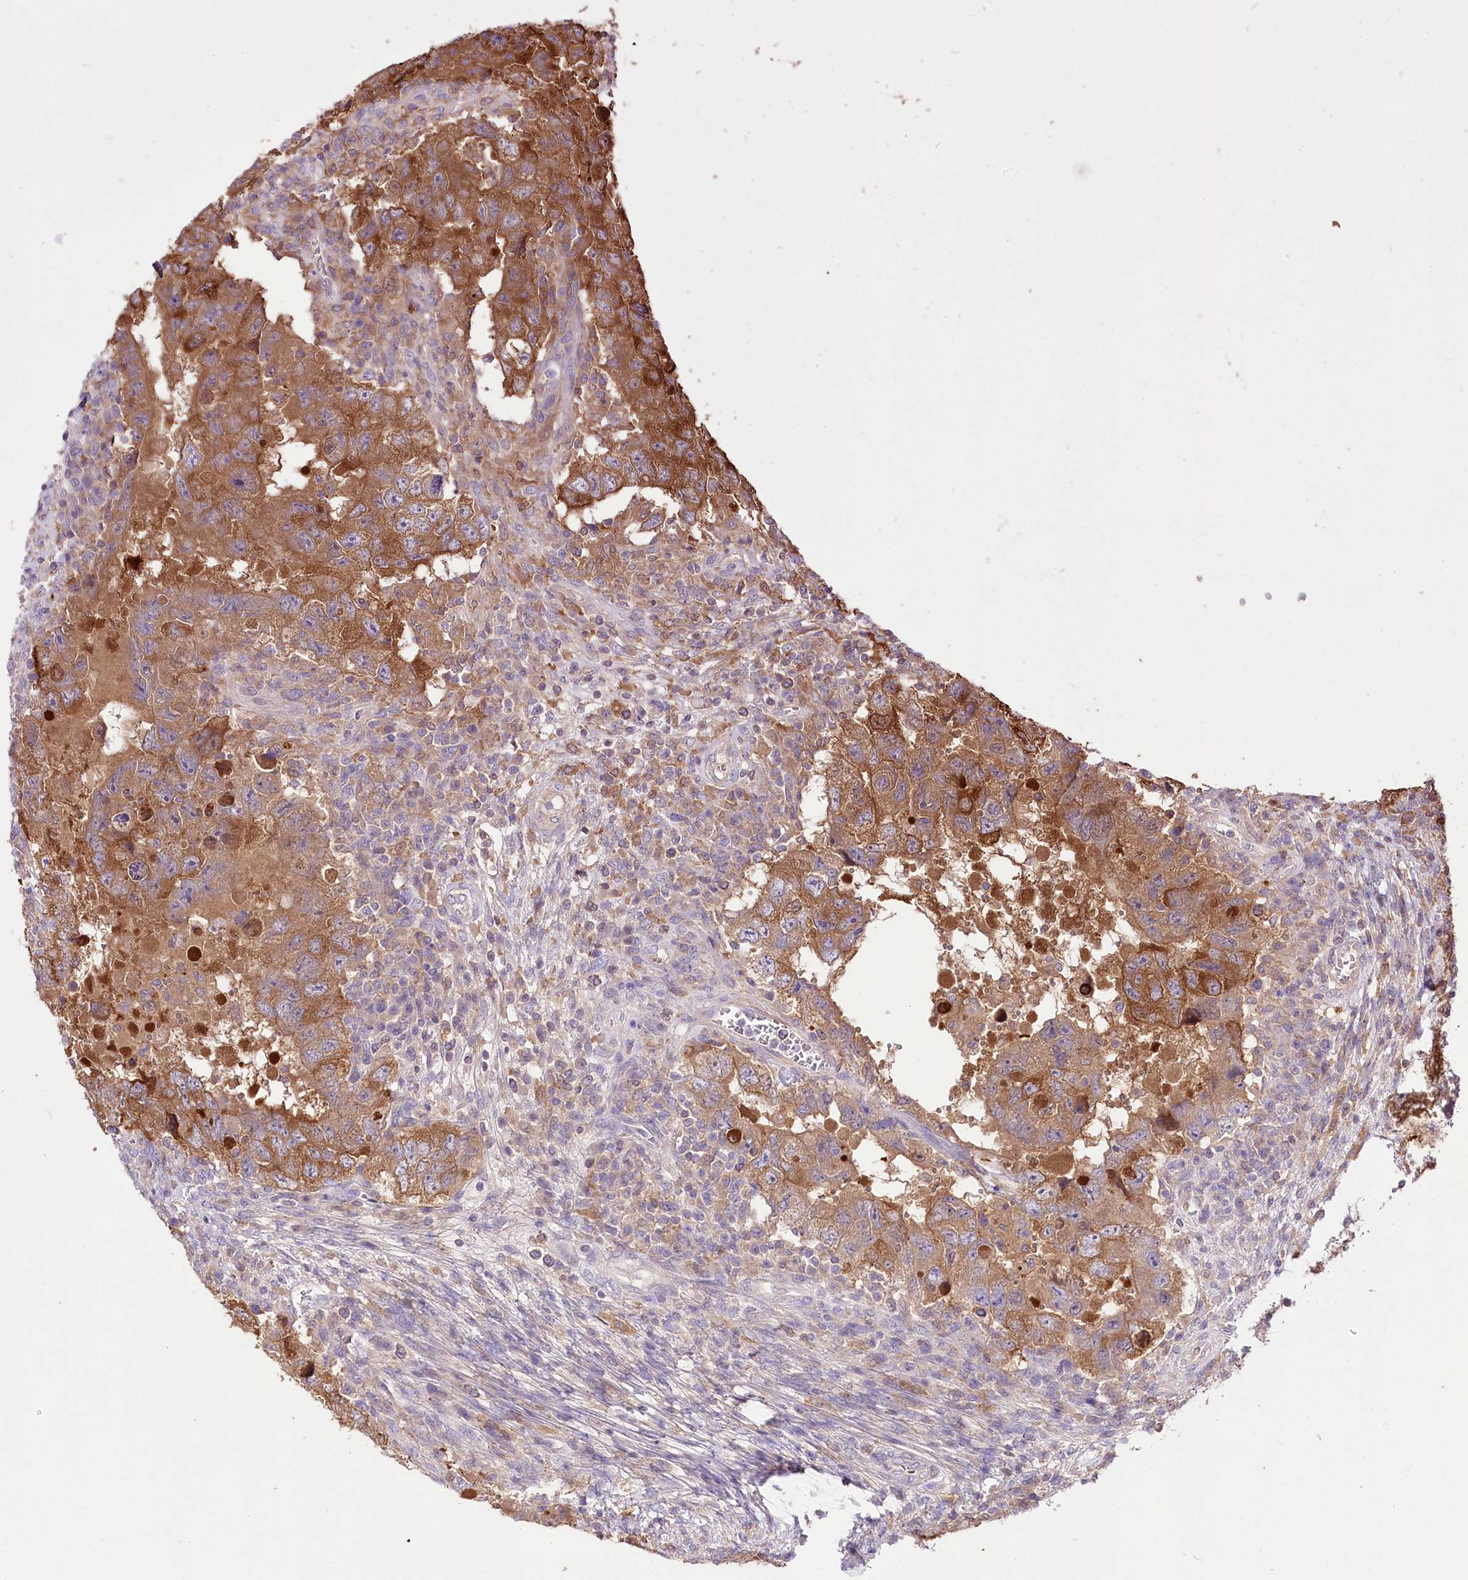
{"staining": {"intensity": "moderate", "quantity": ">75%", "location": "cytoplasmic/membranous"}, "tissue": "testis cancer", "cell_type": "Tumor cells", "image_type": "cancer", "snomed": [{"axis": "morphology", "description": "Carcinoma, Embryonal, NOS"}, {"axis": "topography", "description": "Testis"}], "caption": "Tumor cells demonstrate medium levels of moderate cytoplasmic/membranous staining in approximately >75% of cells in testis embryonal carcinoma.", "gene": "UGP2", "patient": {"sex": "male", "age": 26}}